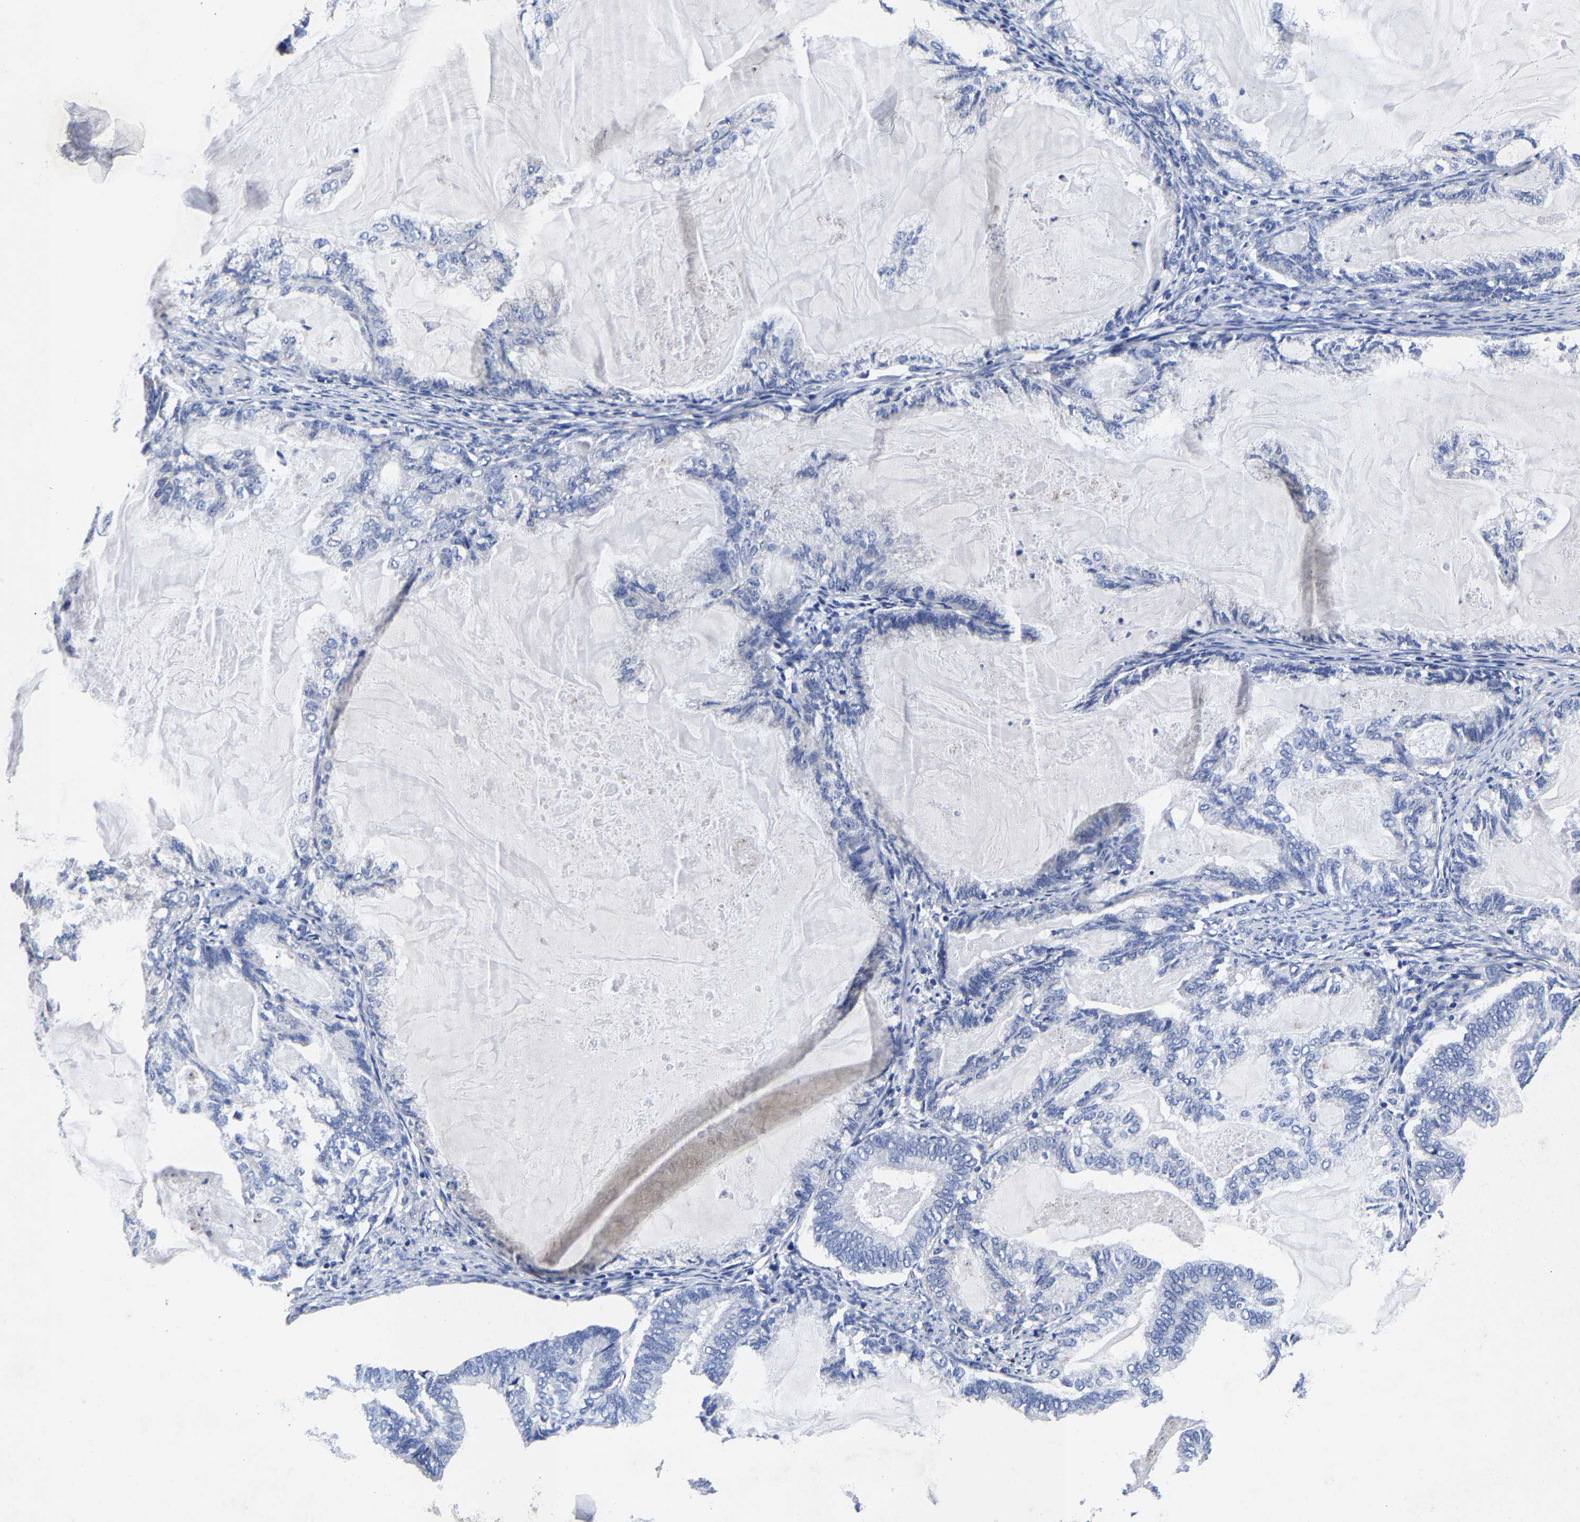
{"staining": {"intensity": "negative", "quantity": "none", "location": "none"}, "tissue": "endometrial cancer", "cell_type": "Tumor cells", "image_type": "cancer", "snomed": [{"axis": "morphology", "description": "Adenocarcinoma, NOS"}, {"axis": "topography", "description": "Endometrium"}], "caption": "Tumor cells show no significant staining in endometrial cancer (adenocarcinoma).", "gene": "AASS", "patient": {"sex": "female", "age": 86}}